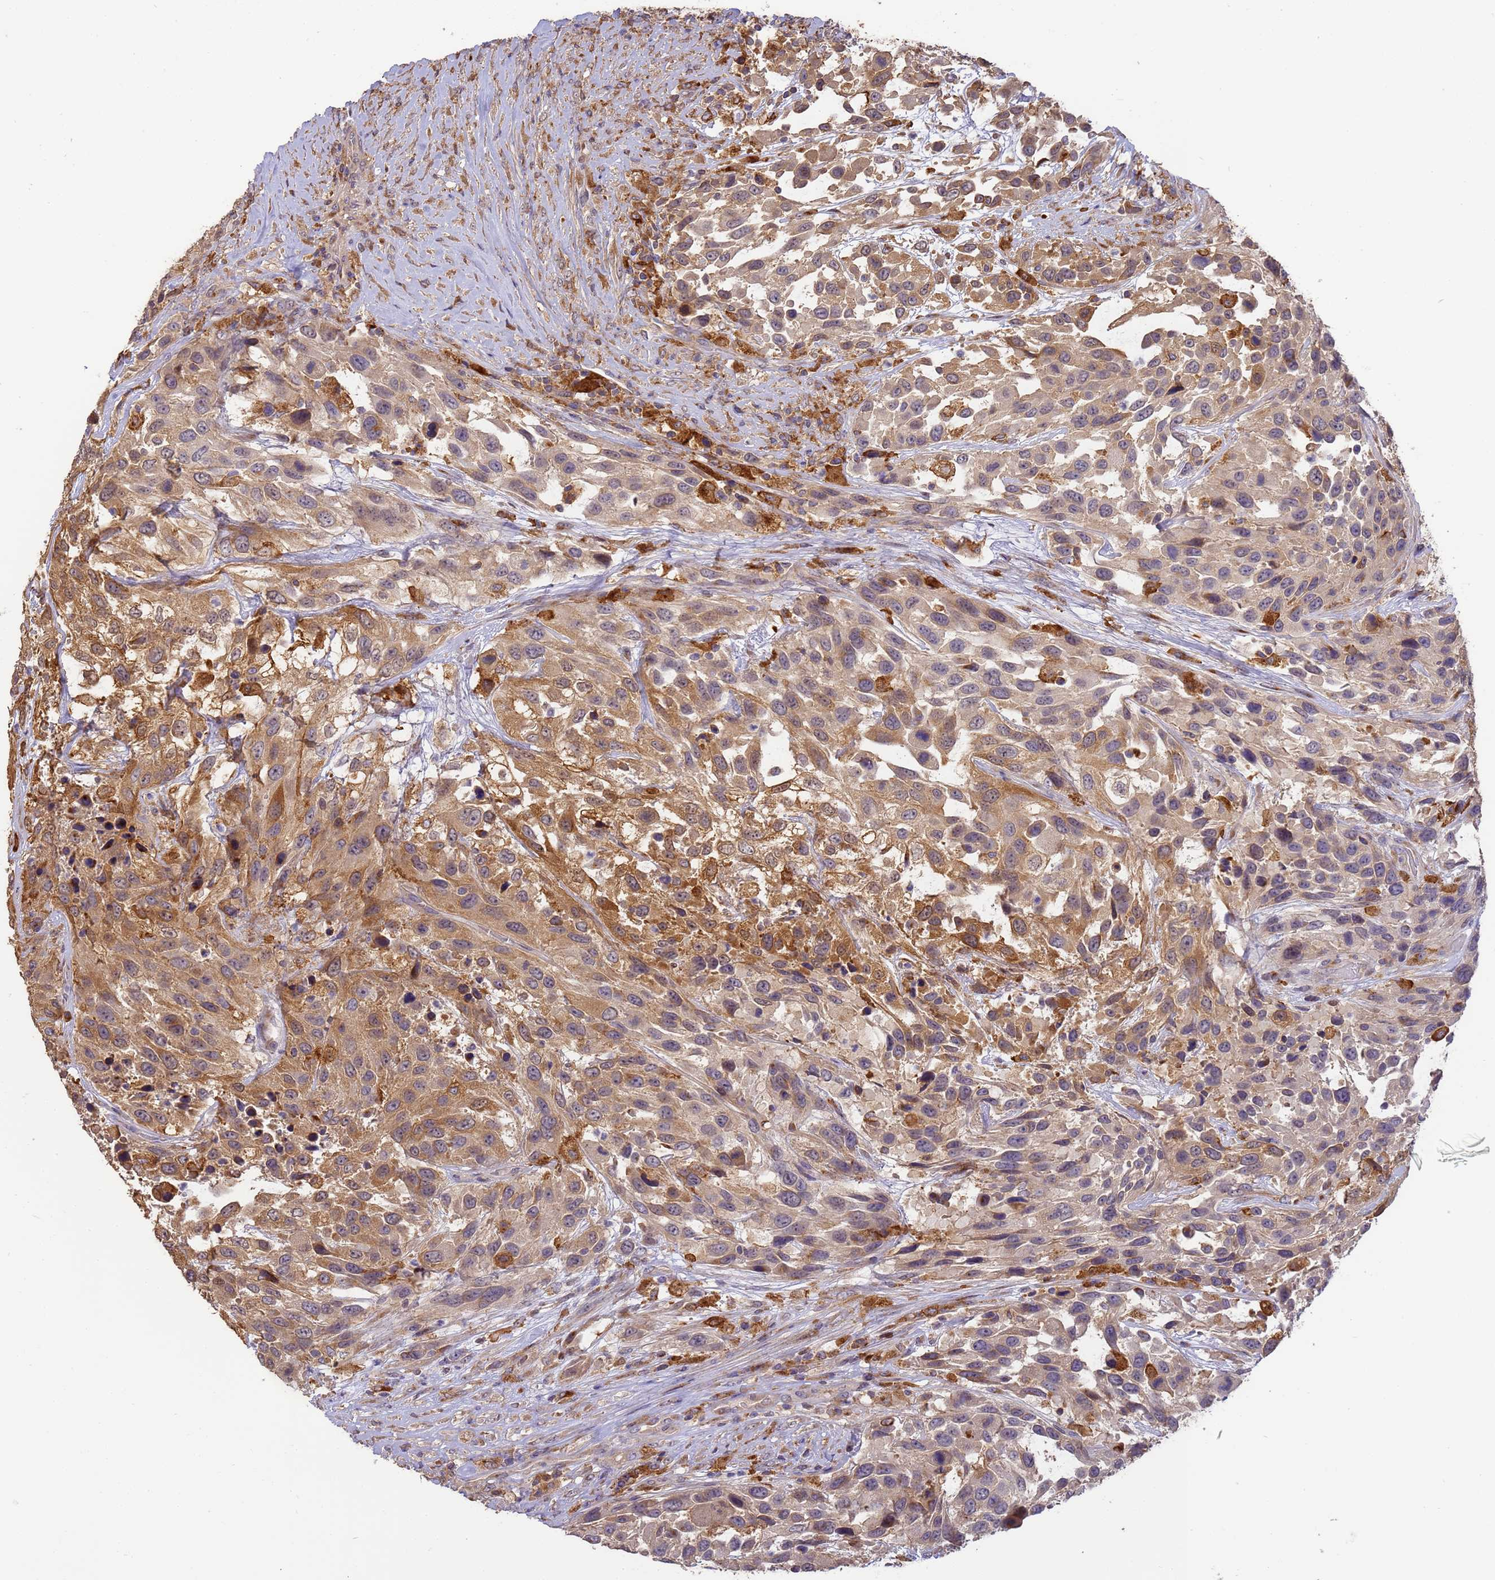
{"staining": {"intensity": "strong", "quantity": "25%-75%", "location": "cytoplasmic/membranous"}, "tissue": "urothelial cancer", "cell_type": "Tumor cells", "image_type": "cancer", "snomed": [{"axis": "morphology", "description": "Urothelial carcinoma, High grade"}, {"axis": "topography", "description": "Urinary bladder"}], "caption": "Urothelial cancer stained with a protein marker shows strong staining in tumor cells.", "gene": "M6PR", "patient": {"sex": "female", "age": 70}}